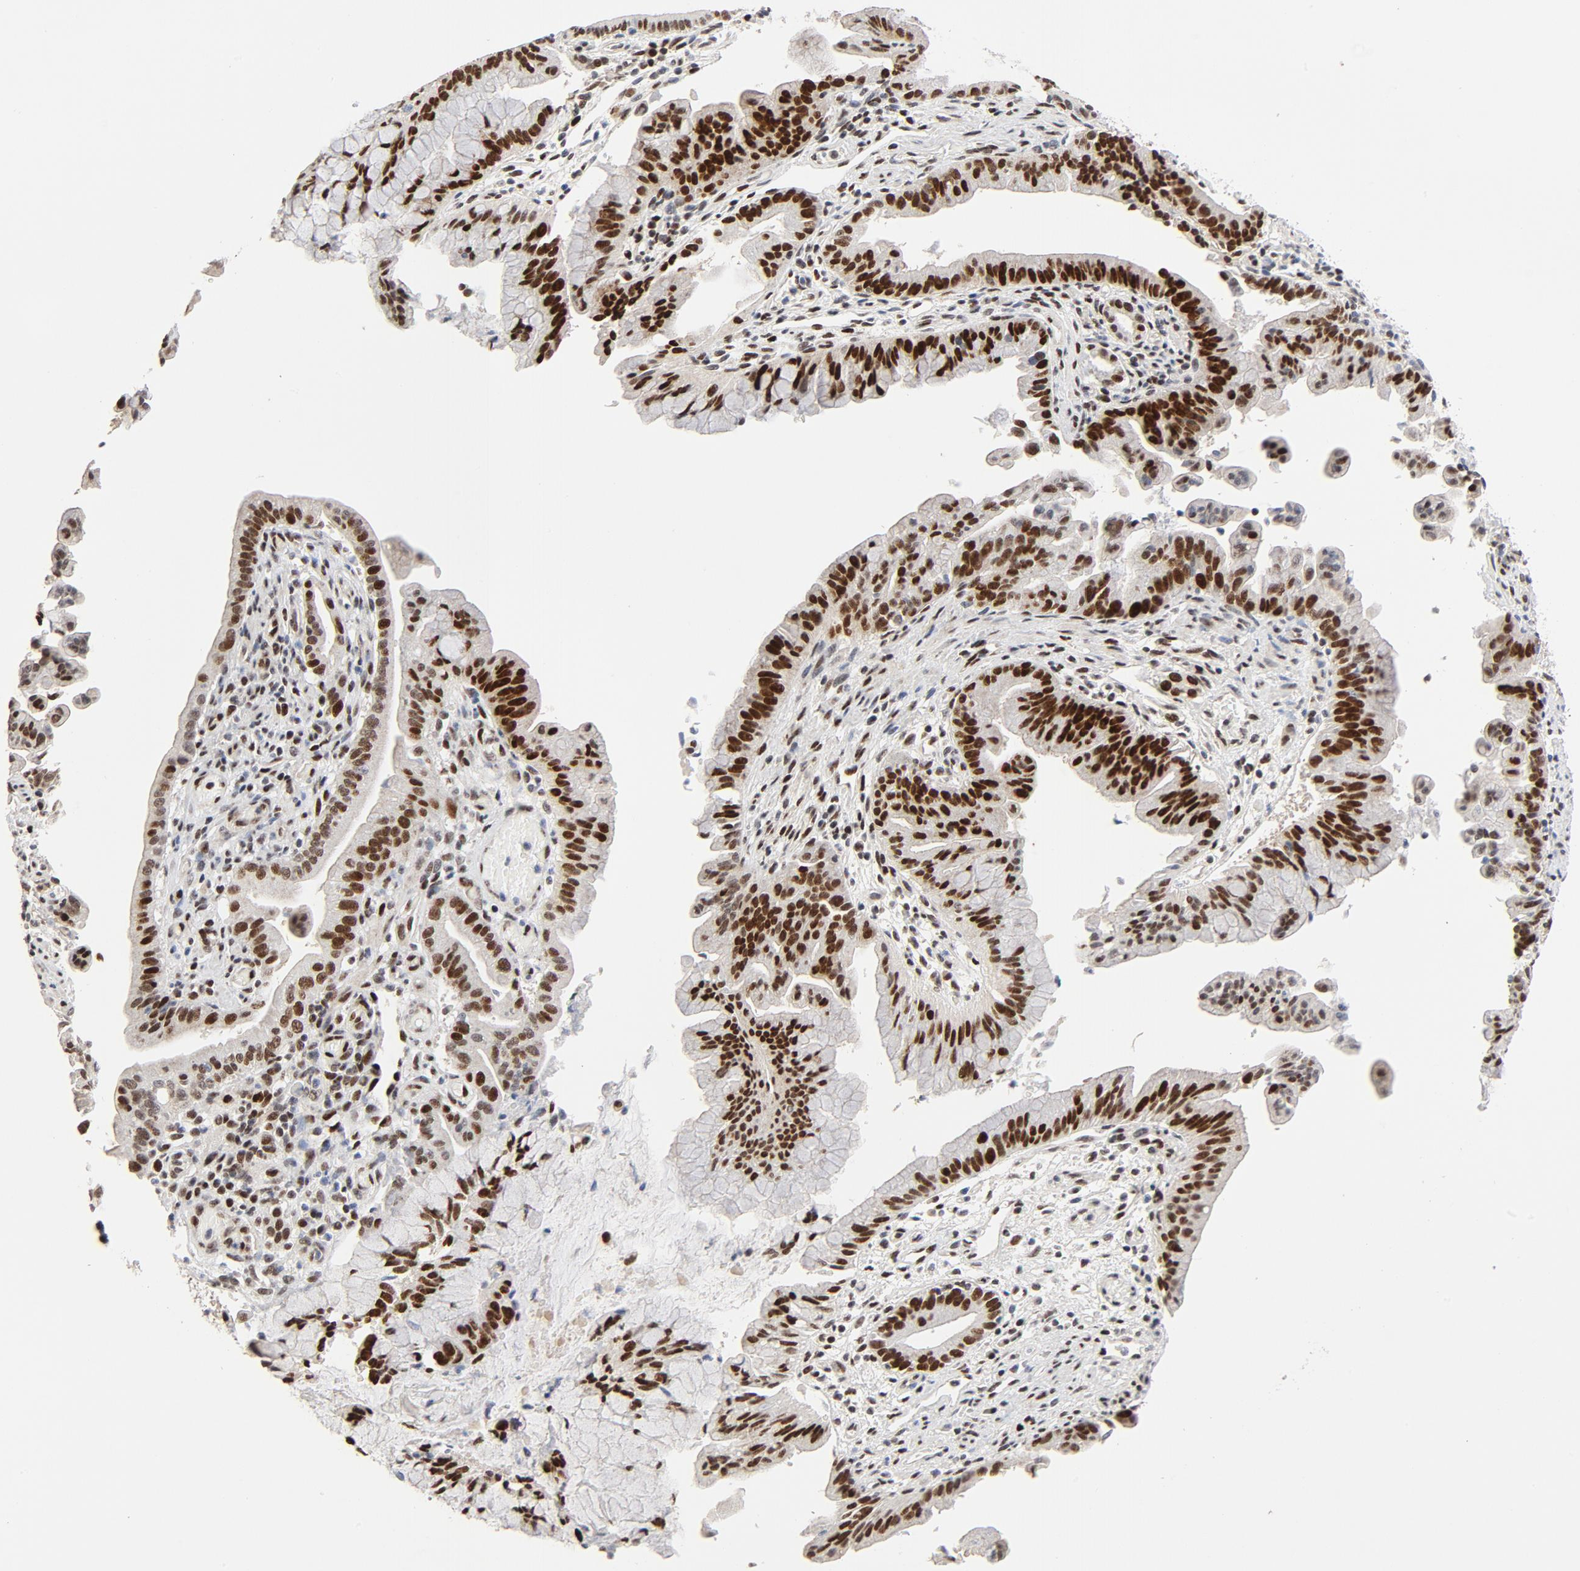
{"staining": {"intensity": "strong", "quantity": ">75%", "location": "nuclear"}, "tissue": "pancreatic cancer", "cell_type": "Tumor cells", "image_type": "cancer", "snomed": [{"axis": "morphology", "description": "Adenocarcinoma, NOS"}, {"axis": "topography", "description": "Pancreas"}], "caption": "Tumor cells display high levels of strong nuclear expression in about >75% of cells in pancreatic cancer.", "gene": "GTF2I", "patient": {"sex": "male", "age": 59}}